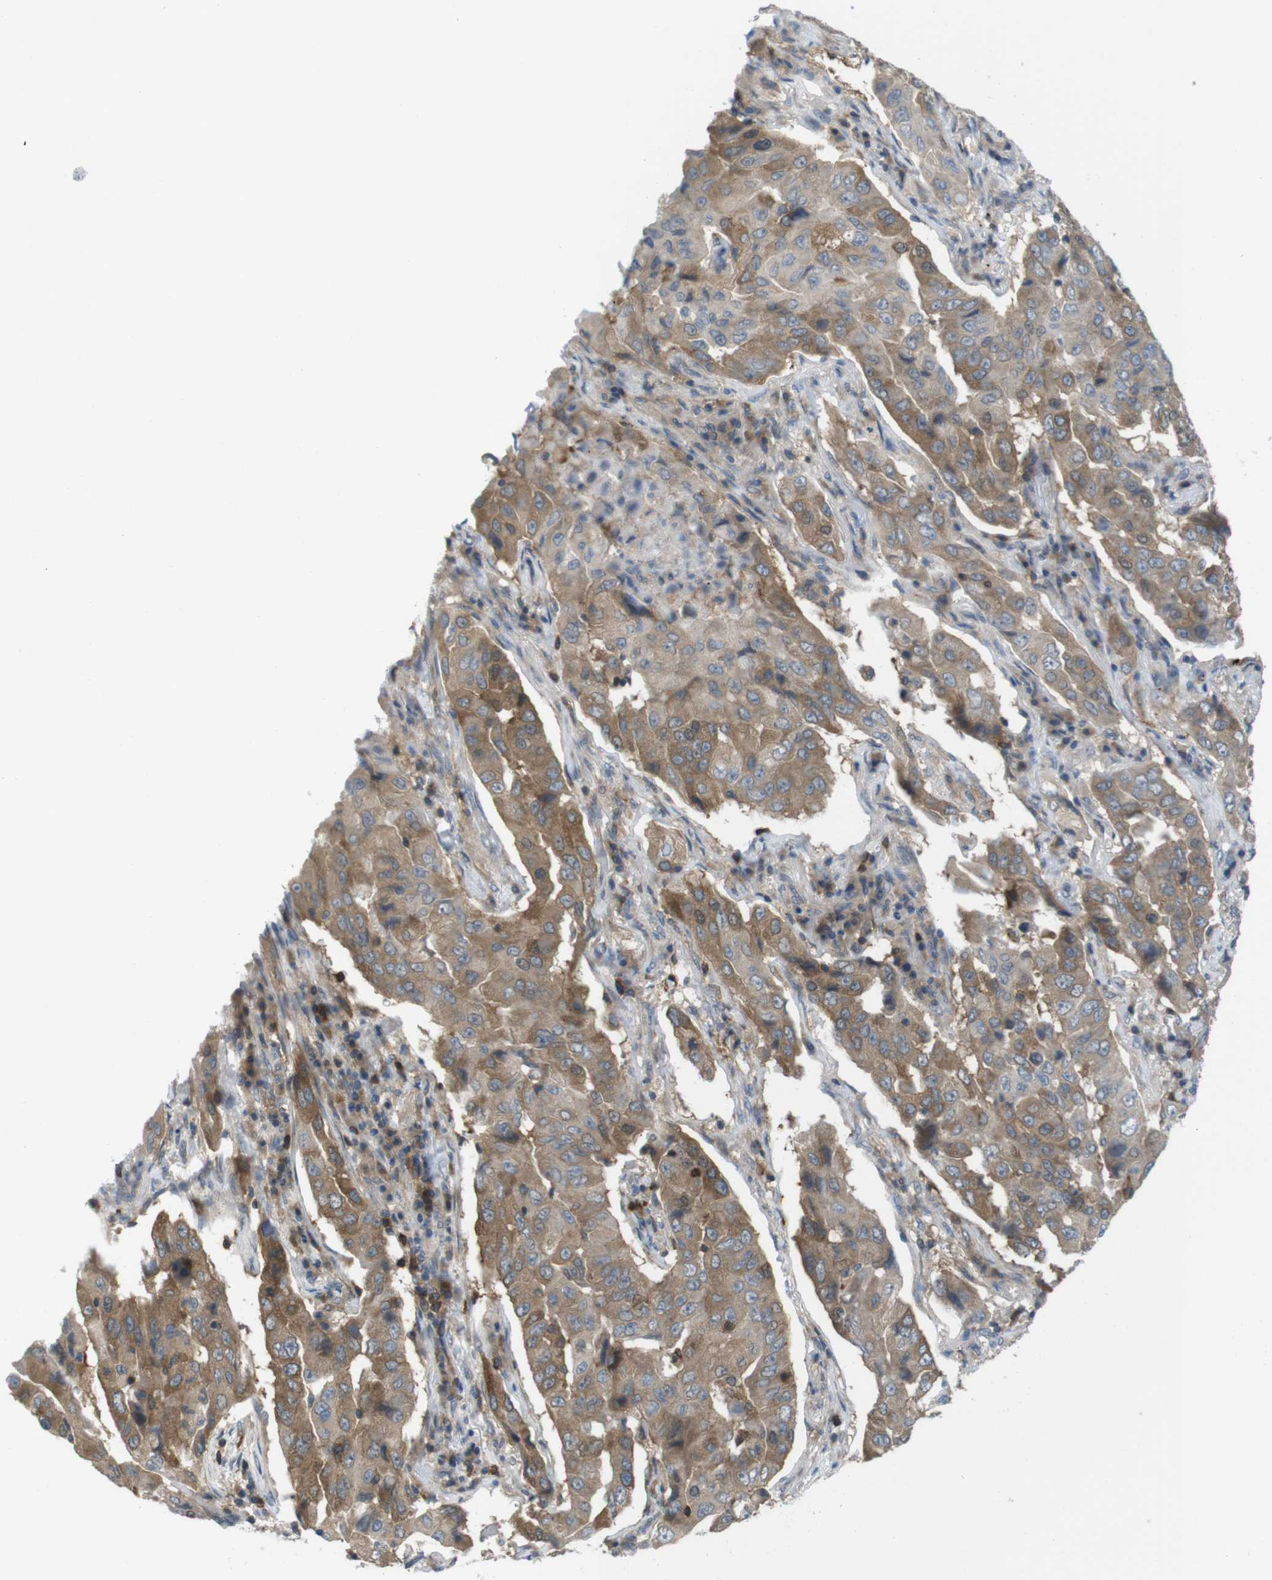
{"staining": {"intensity": "moderate", "quantity": ">75%", "location": "cytoplasmic/membranous"}, "tissue": "lung cancer", "cell_type": "Tumor cells", "image_type": "cancer", "snomed": [{"axis": "morphology", "description": "Adenocarcinoma, NOS"}, {"axis": "topography", "description": "Lung"}], "caption": "The photomicrograph reveals immunohistochemical staining of adenocarcinoma (lung). There is moderate cytoplasmic/membranous positivity is seen in about >75% of tumor cells. The protein of interest is shown in brown color, while the nuclei are stained blue.", "gene": "MTHFD1", "patient": {"sex": "female", "age": 65}}